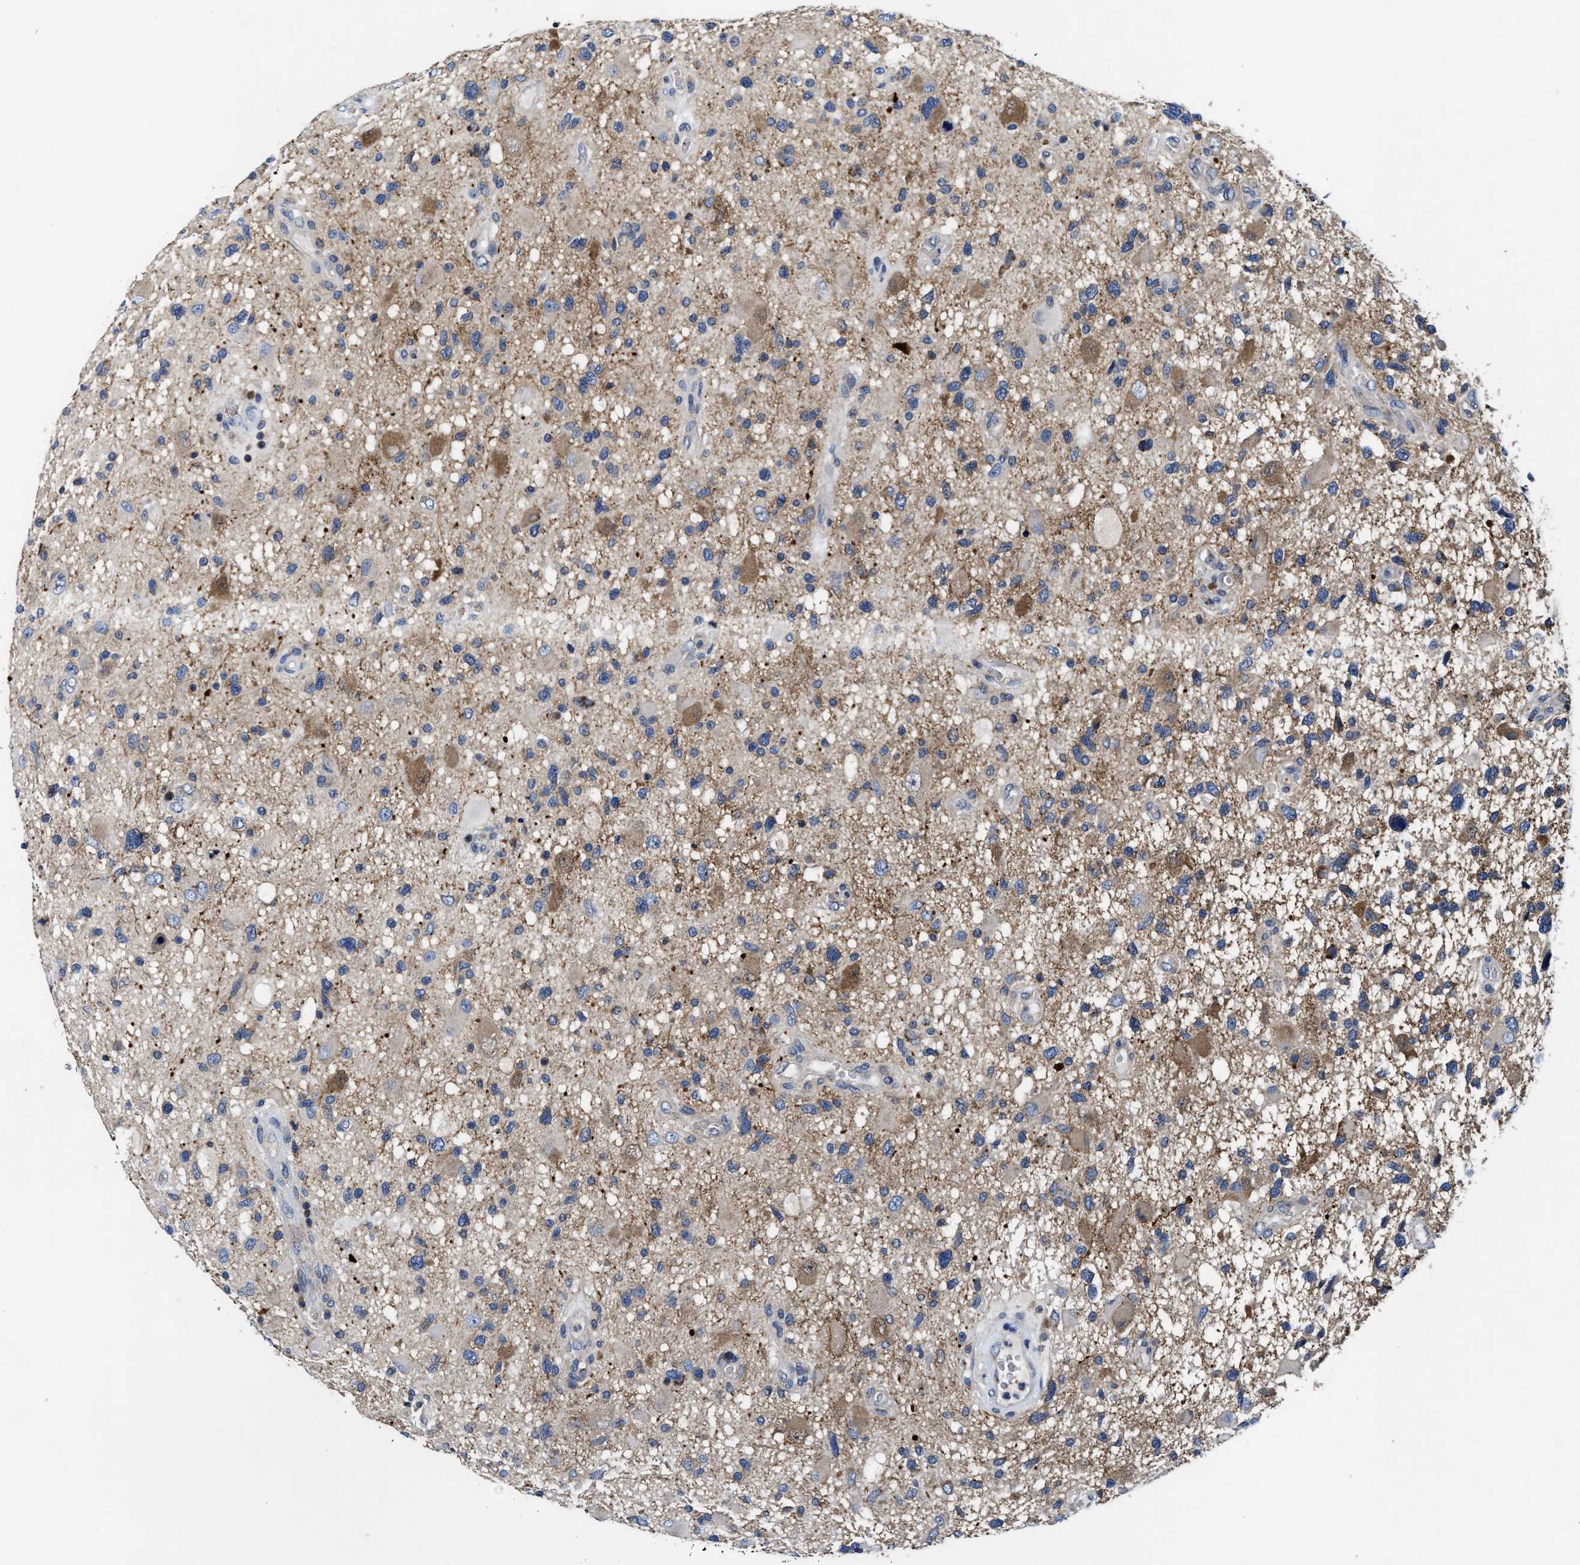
{"staining": {"intensity": "moderate", "quantity": "<25%", "location": "cytoplasmic/membranous"}, "tissue": "glioma", "cell_type": "Tumor cells", "image_type": "cancer", "snomed": [{"axis": "morphology", "description": "Glioma, malignant, High grade"}, {"axis": "topography", "description": "Brain"}], "caption": "This is an image of IHC staining of glioma, which shows moderate staining in the cytoplasmic/membranous of tumor cells.", "gene": "PHLPP1", "patient": {"sex": "male", "age": 33}}